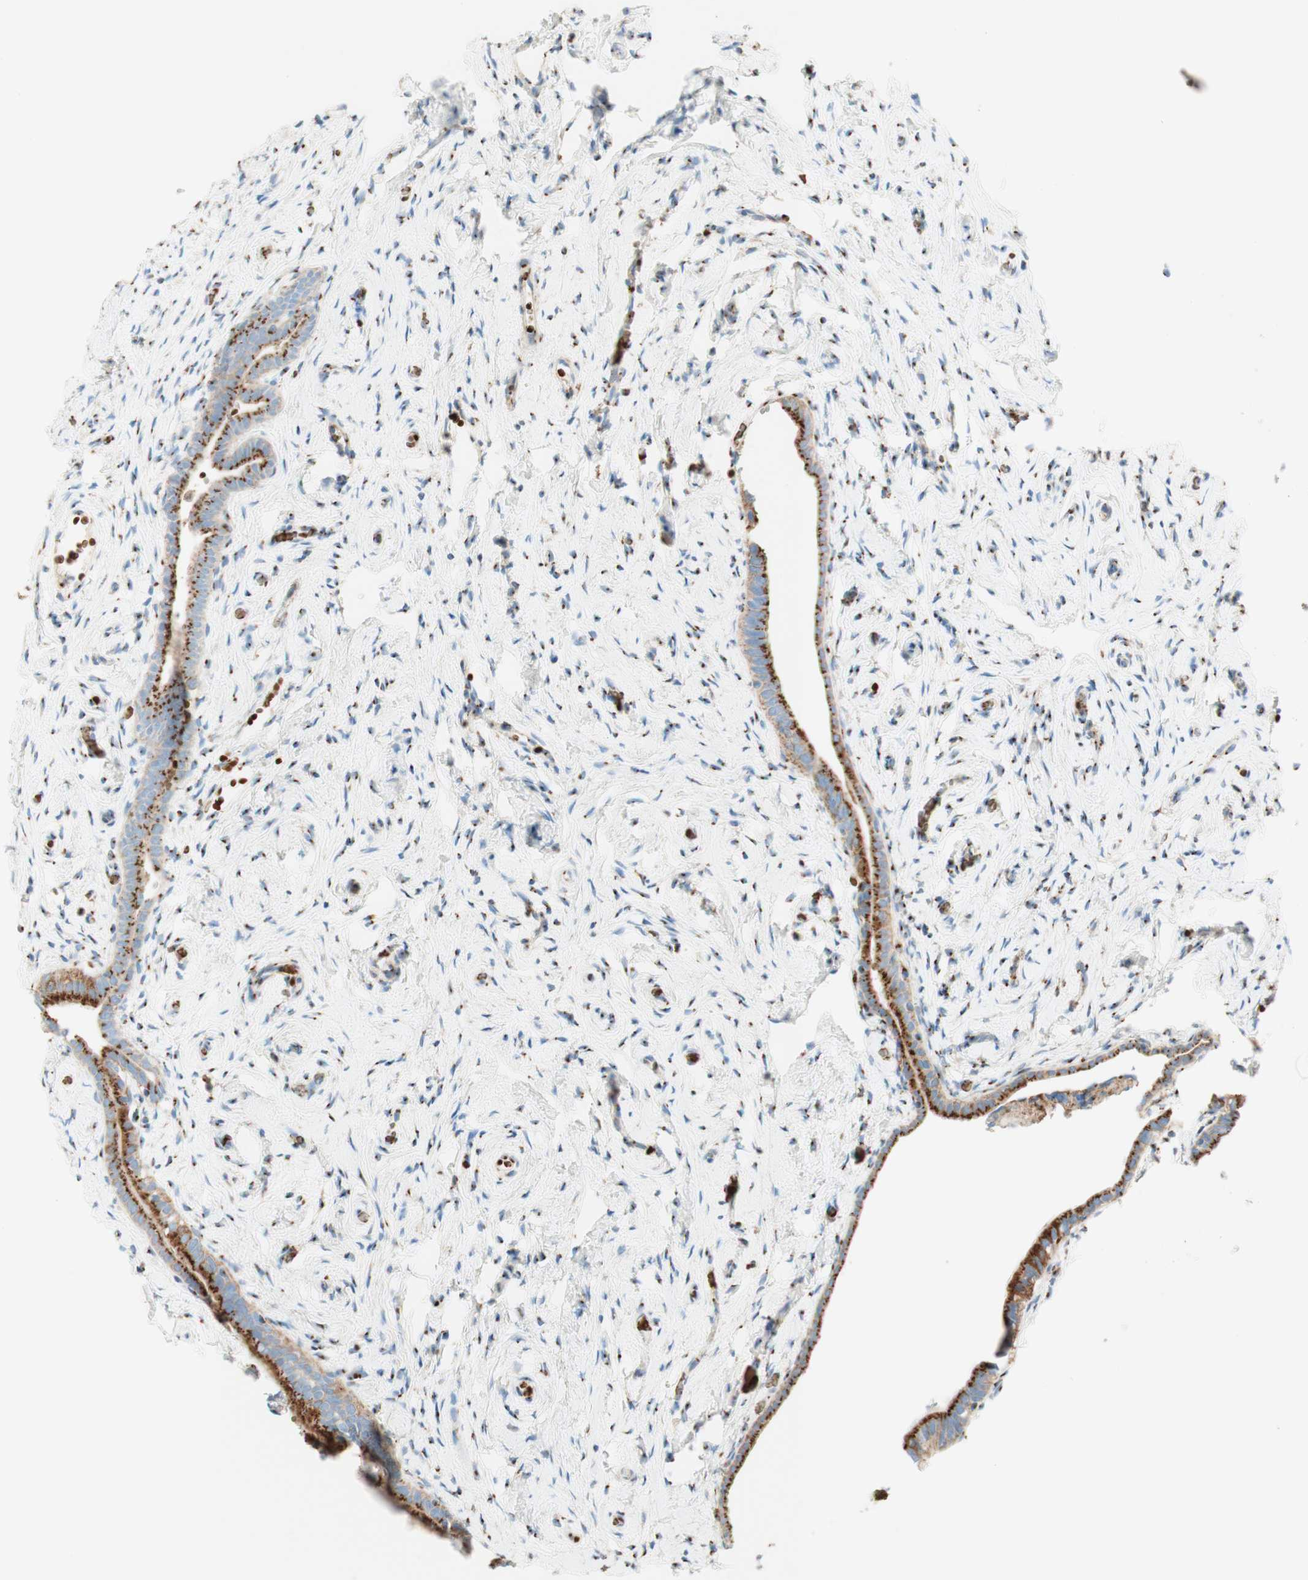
{"staining": {"intensity": "strong", "quantity": ">75%", "location": "cytoplasmic/membranous"}, "tissue": "fallopian tube", "cell_type": "Glandular cells", "image_type": "normal", "snomed": [{"axis": "morphology", "description": "Normal tissue, NOS"}, {"axis": "topography", "description": "Fallopian tube"}], "caption": "Protein positivity by immunohistochemistry displays strong cytoplasmic/membranous positivity in approximately >75% of glandular cells in normal fallopian tube.", "gene": "GOLGB1", "patient": {"sex": "female", "age": 71}}